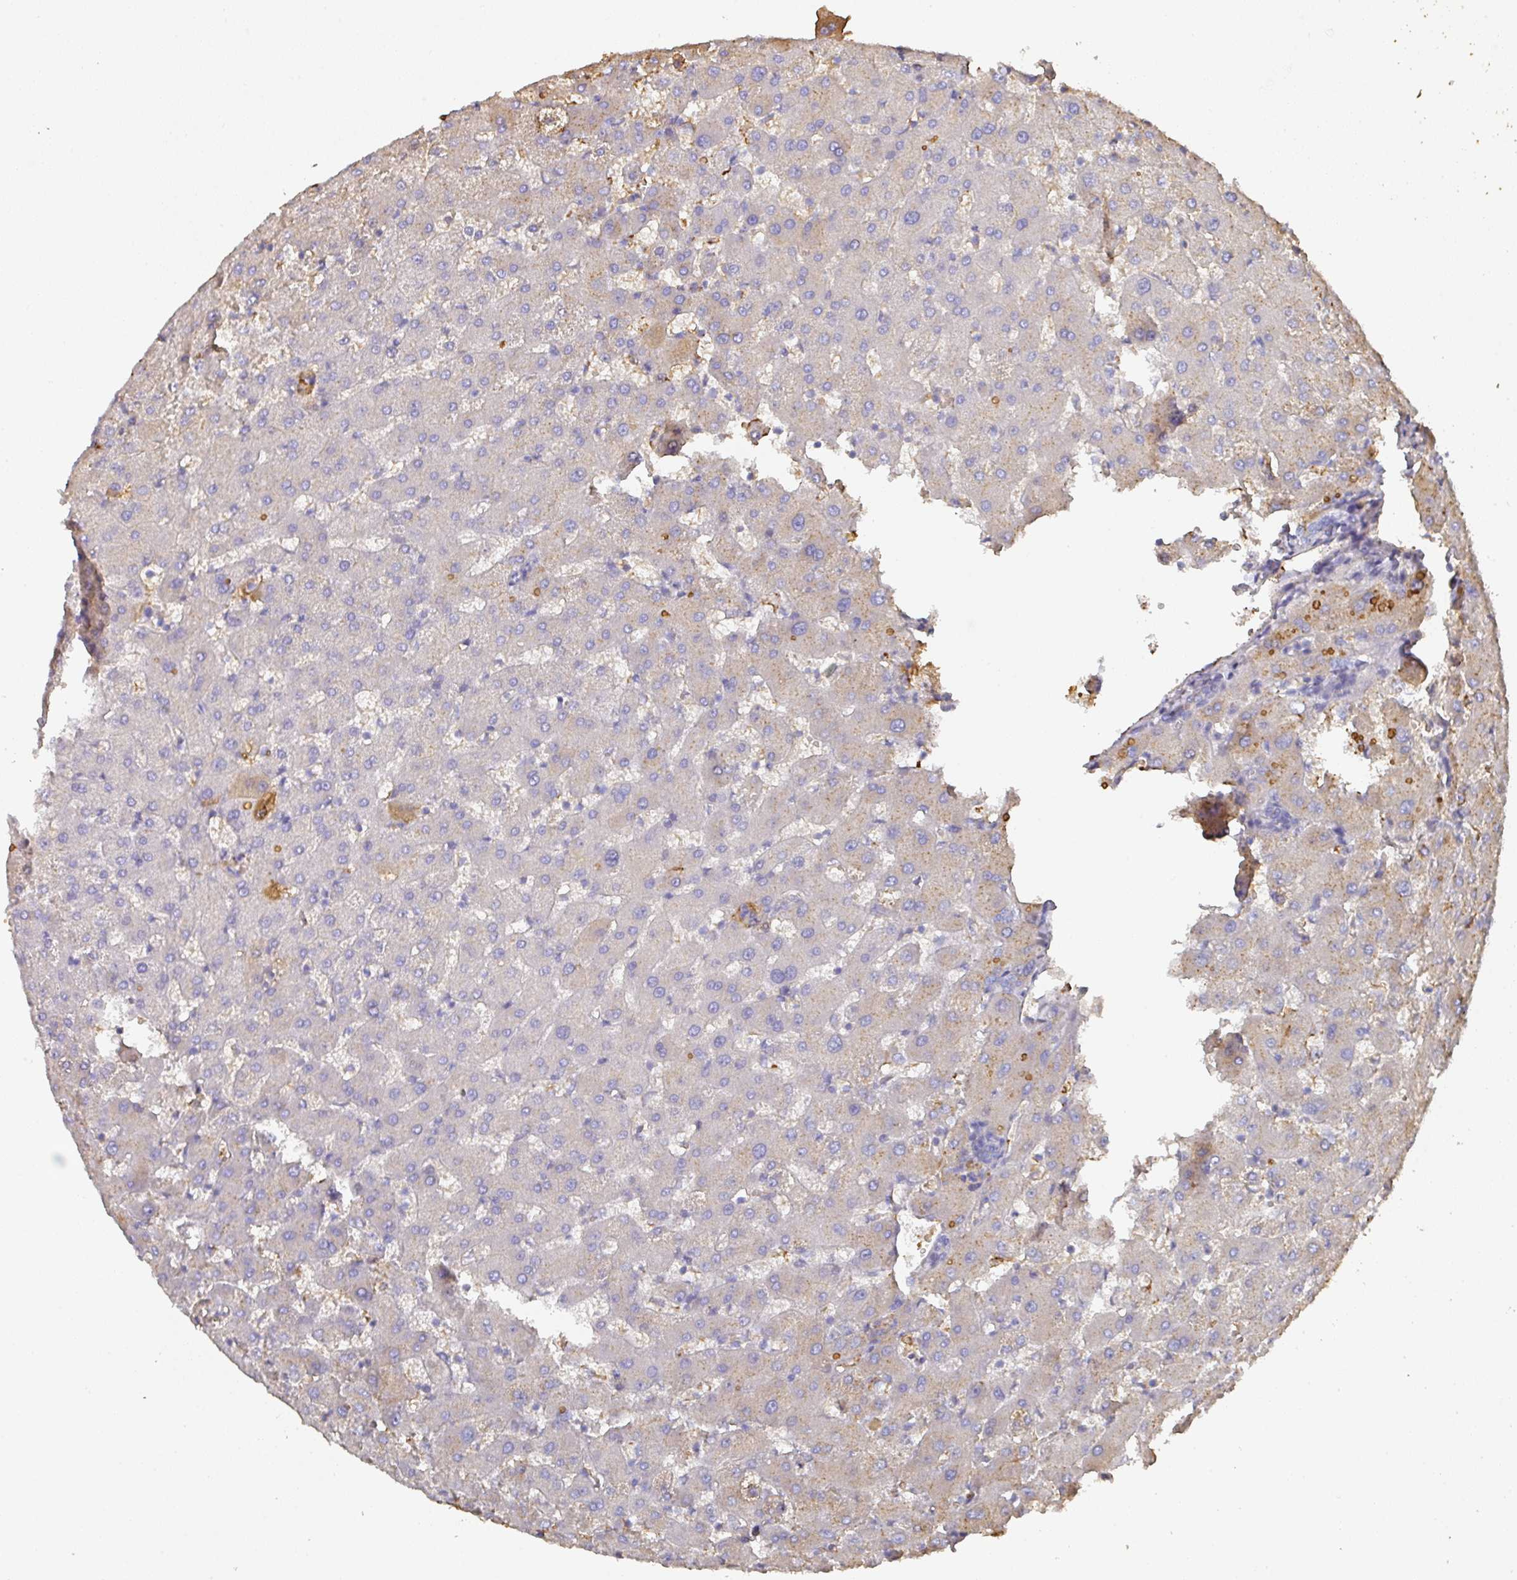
{"staining": {"intensity": "weak", "quantity": "<25%", "location": "cytoplasmic/membranous"}, "tissue": "liver", "cell_type": "Cholangiocytes", "image_type": "normal", "snomed": [{"axis": "morphology", "description": "Normal tissue, NOS"}, {"axis": "topography", "description": "Liver"}], "caption": "Photomicrograph shows no protein positivity in cholangiocytes of benign liver. (Stains: DAB immunohistochemistry with hematoxylin counter stain, Microscopy: brightfield microscopy at high magnification).", "gene": "ALB", "patient": {"sex": "female", "age": 63}}